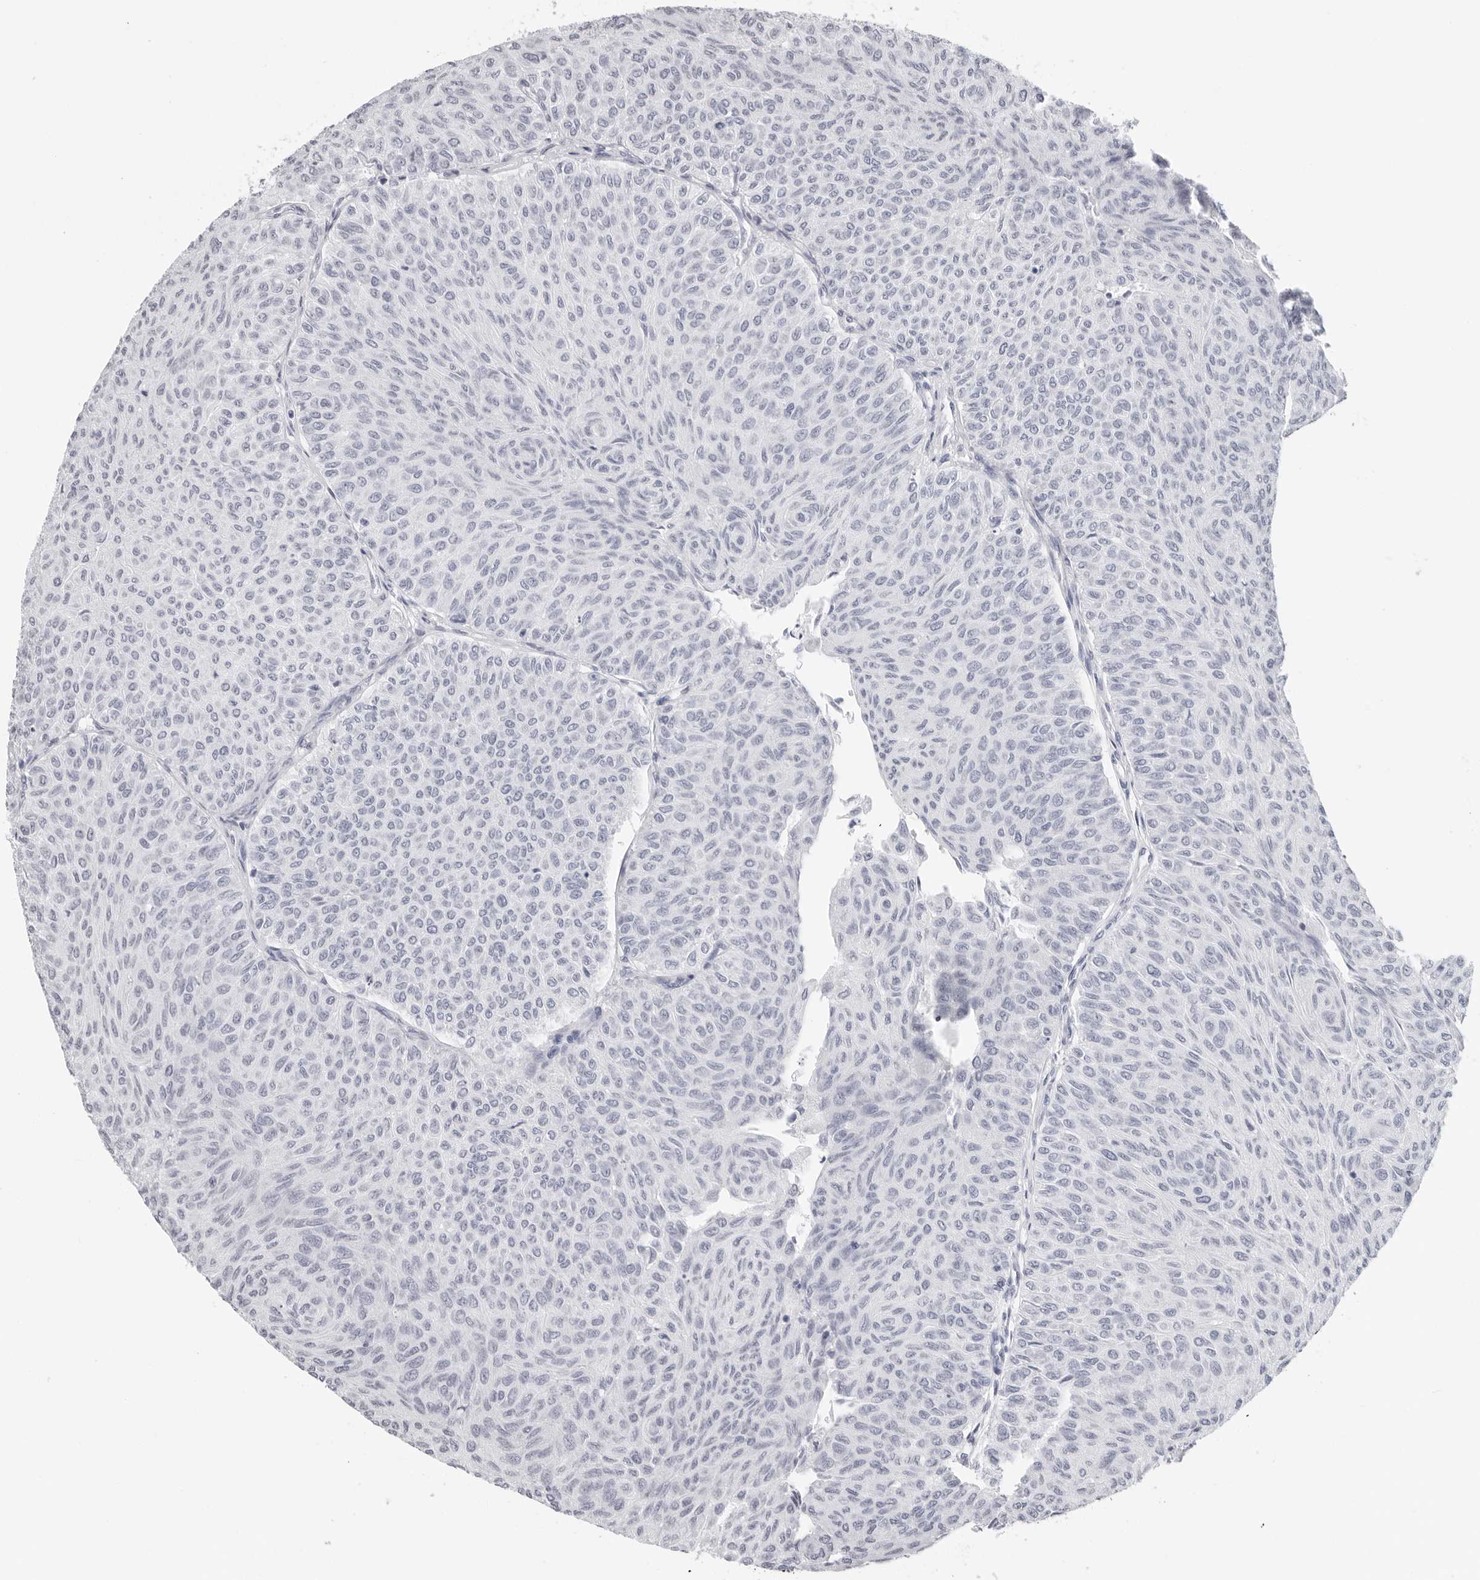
{"staining": {"intensity": "negative", "quantity": "none", "location": "none"}, "tissue": "urothelial cancer", "cell_type": "Tumor cells", "image_type": "cancer", "snomed": [{"axis": "morphology", "description": "Urothelial carcinoma, Low grade"}, {"axis": "topography", "description": "Urinary bladder"}], "caption": "Immunohistochemistry (IHC) photomicrograph of neoplastic tissue: urothelial cancer stained with DAB (3,3'-diaminobenzidine) reveals no significant protein positivity in tumor cells. (Immunohistochemistry, brightfield microscopy, high magnification).", "gene": "AGMAT", "patient": {"sex": "male", "age": 78}}